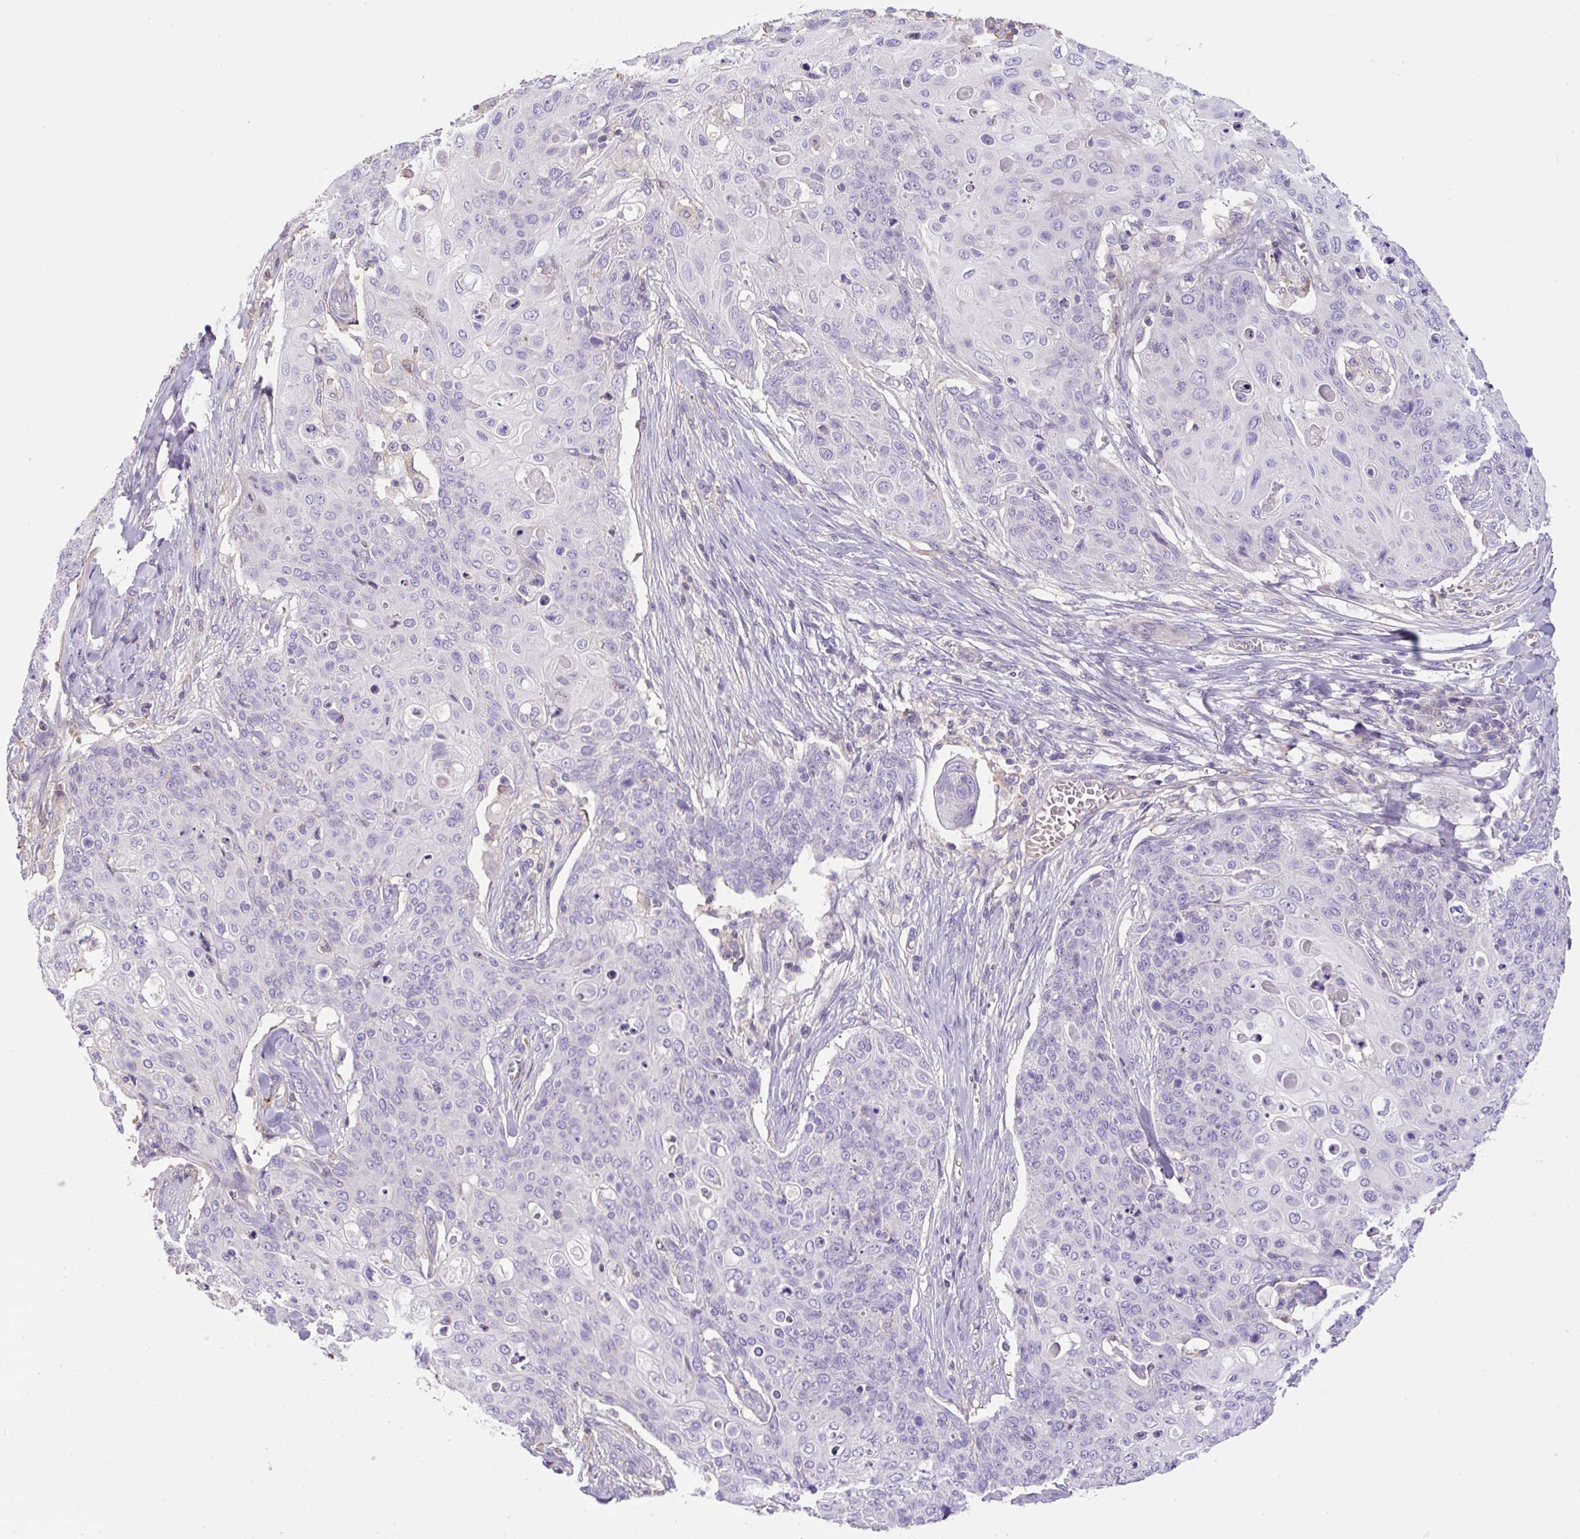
{"staining": {"intensity": "negative", "quantity": "none", "location": "none"}, "tissue": "skin cancer", "cell_type": "Tumor cells", "image_type": "cancer", "snomed": [{"axis": "morphology", "description": "Squamous cell carcinoma, NOS"}, {"axis": "topography", "description": "Skin"}, {"axis": "topography", "description": "Vulva"}], "caption": "Immunohistochemistry (IHC) photomicrograph of human skin cancer stained for a protein (brown), which exhibits no expression in tumor cells.", "gene": "NPTN", "patient": {"sex": "female", "age": 85}}